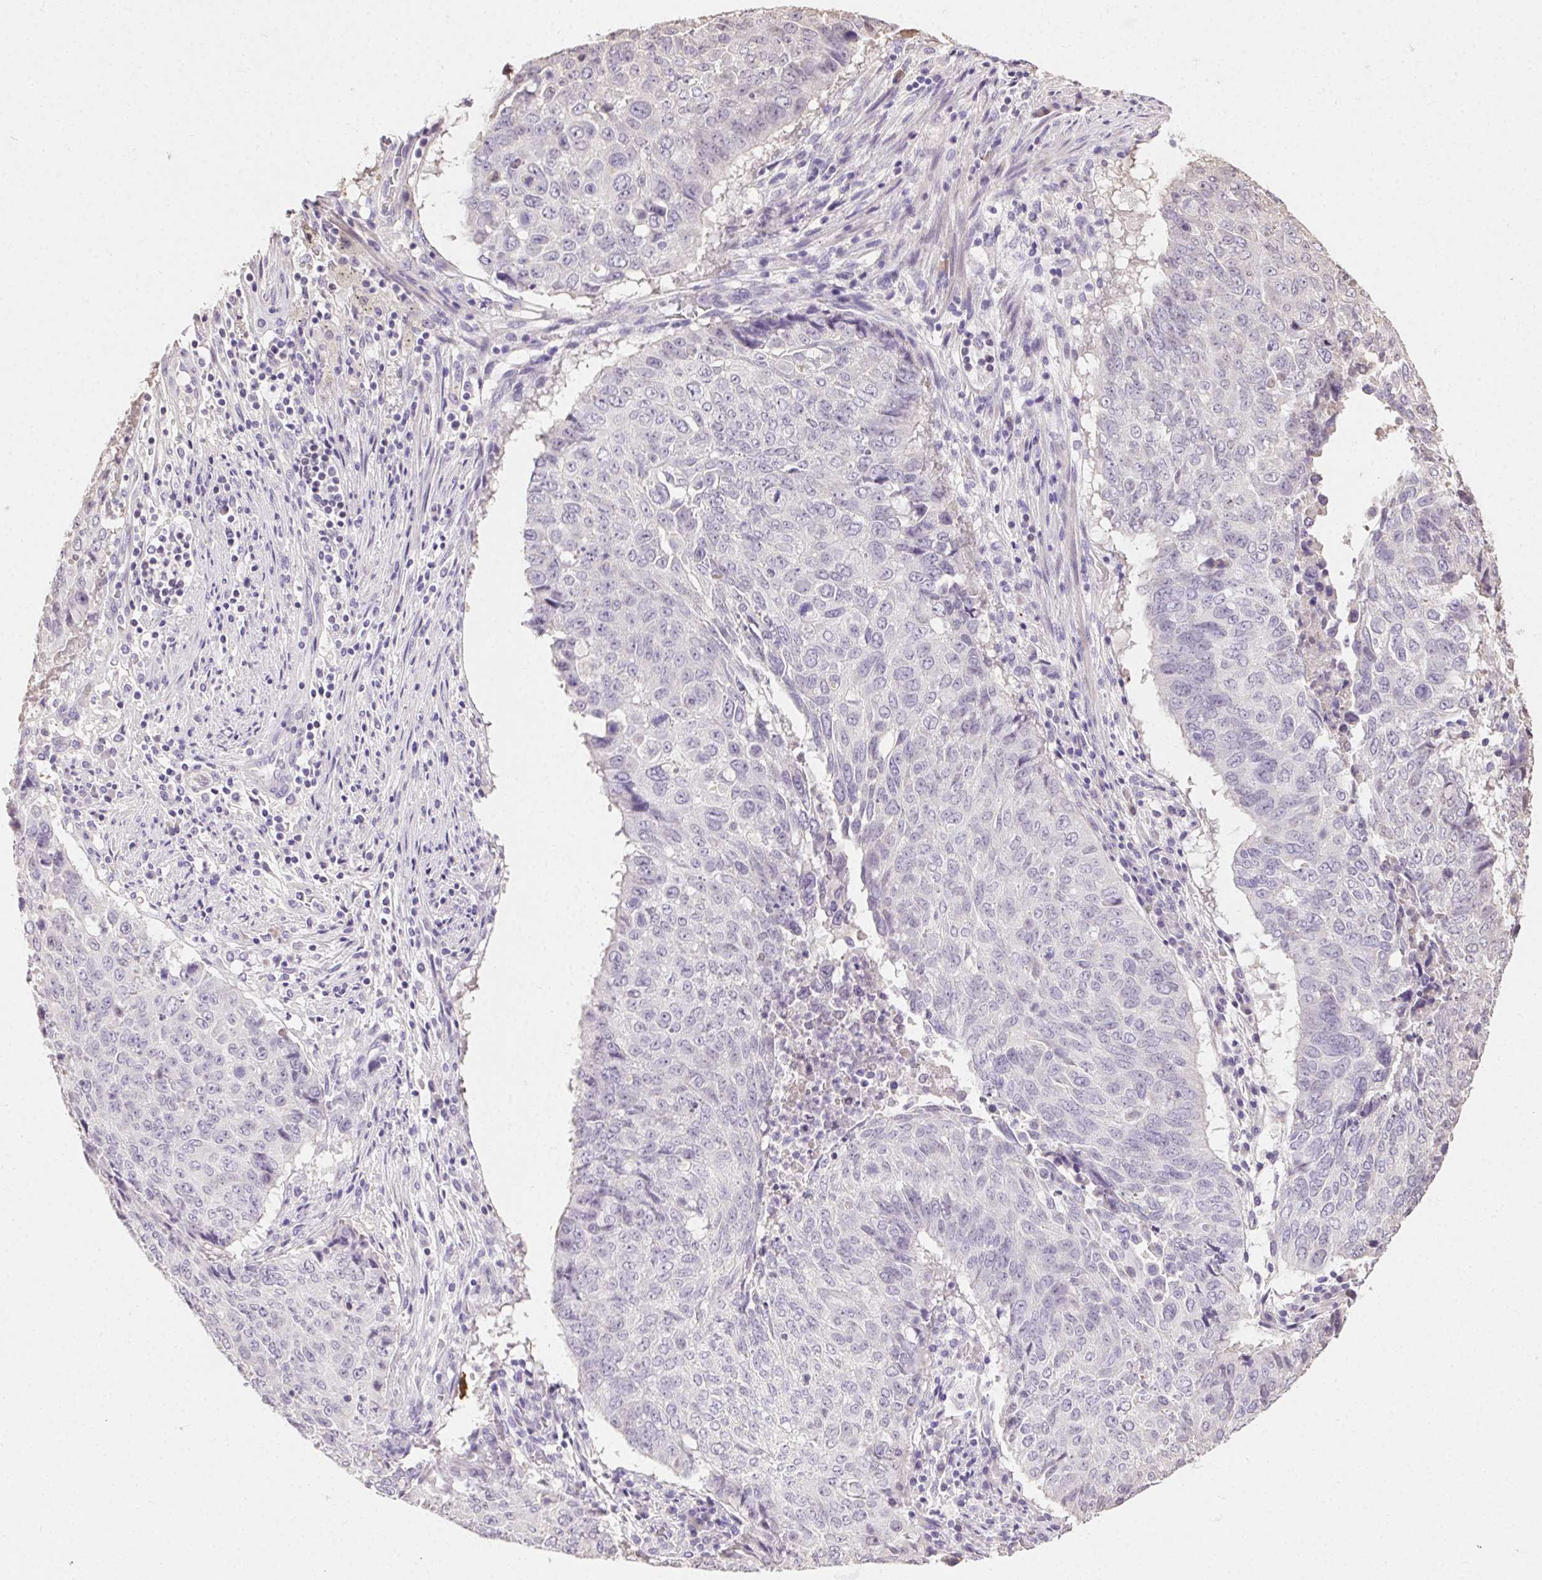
{"staining": {"intensity": "negative", "quantity": "none", "location": "none"}, "tissue": "lung cancer", "cell_type": "Tumor cells", "image_type": "cancer", "snomed": [{"axis": "morphology", "description": "Normal tissue, NOS"}, {"axis": "morphology", "description": "Squamous cell carcinoma, NOS"}, {"axis": "topography", "description": "Bronchus"}, {"axis": "topography", "description": "Lung"}], "caption": "IHC image of neoplastic tissue: human lung squamous cell carcinoma stained with DAB (3,3'-diaminobenzidine) displays no significant protein staining in tumor cells.", "gene": "SYCE2", "patient": {"sex": "male", "age": 64}}